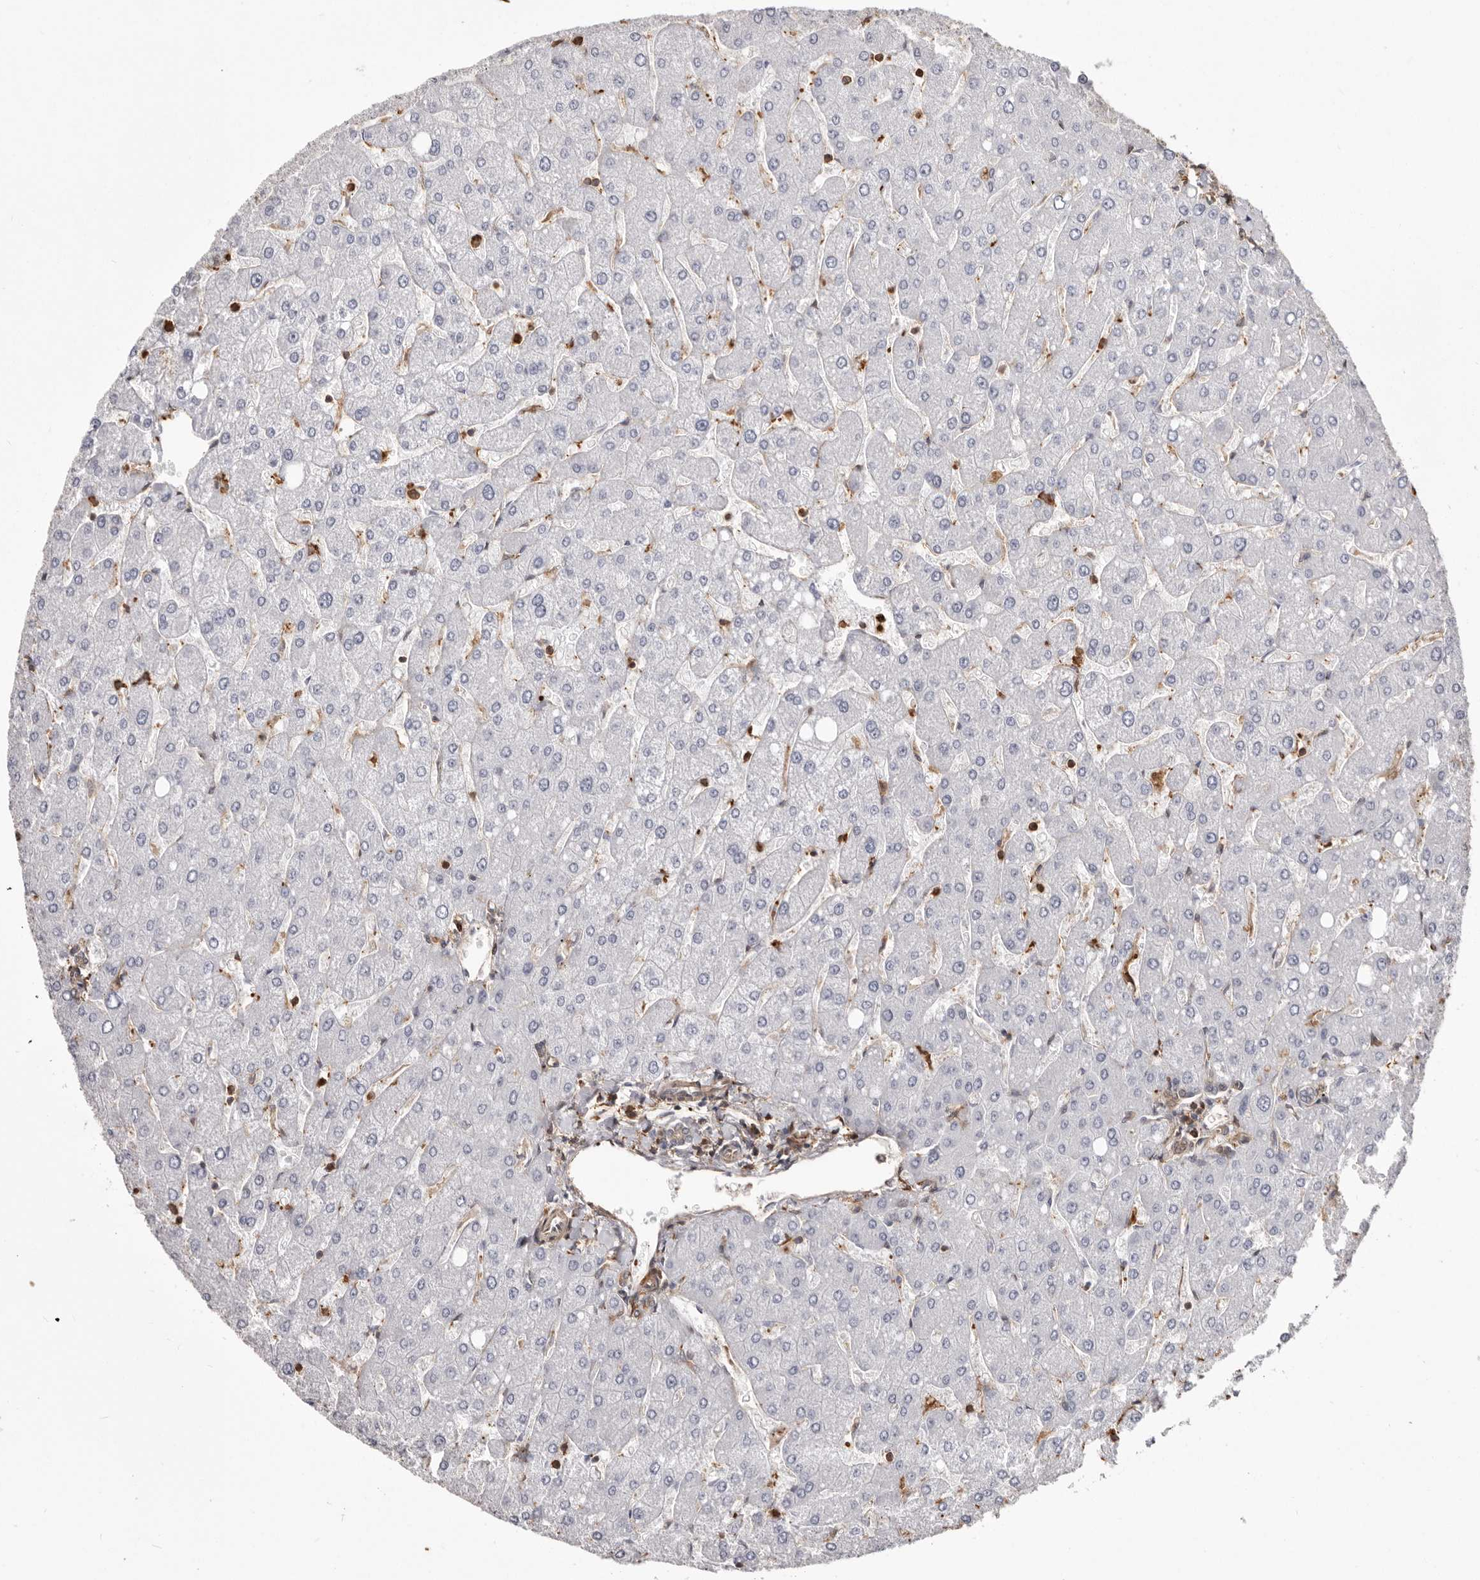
{"staining": {"intensity": "moderate", "quantity": "25%-75%", "location": "cytoplasmic/membranous"}, "tissue": "liver", "cell_type": "Cholangiocytes", "image_type": "normal", "snomed": [{"axis": "morphology", "description": "Normal tissue, NOS"}, {"axis": "topography", "description": "Liver"}], "caption": "Human liver stained for a protein (brown) exhibits moderate cytoplasmic/membranous positive positivity in approximately 25%-75% of cholangiocytes.", "gene": "PKM", "patient": {"sex": "male", "age": 55}}